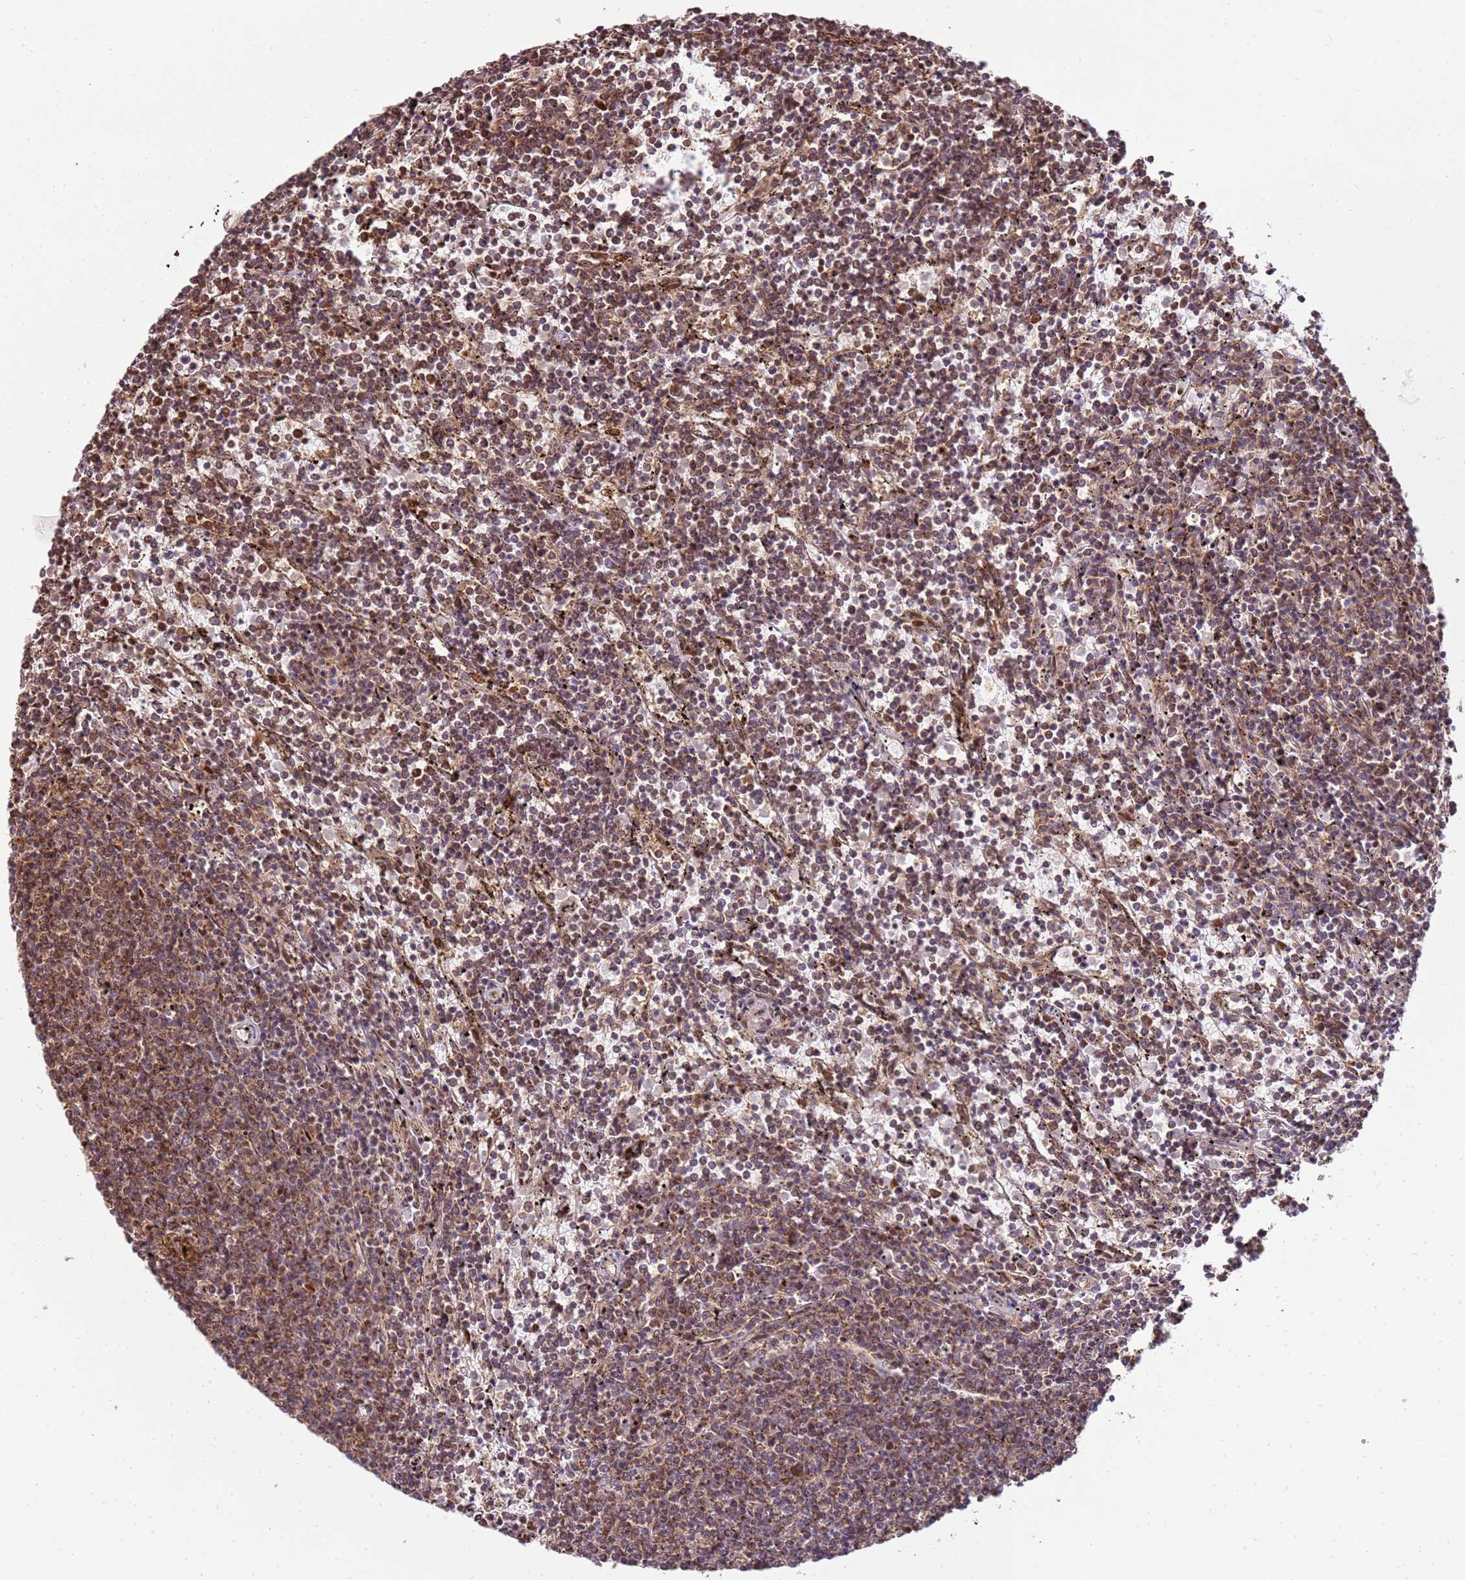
{"staining": {"intensity": "moderate", "quantity": "25%-75%", "location": "nuclear"}, "tissue": "lymphoma", "cell_type": "Tumor cells", "image_type": "cancer", "snomed": [{"axis": "morphology", "description": "Malignant lymphoma, non-Hodgkin's type, Low grade"}, {"axis": "topography", "description": "Spleen"}], "caption": "Protein positivity by immunohistochemistry demonstrates moderate nuclear expression in about 25%-75% of tumor cells in lymphoma.", "gene": "PEX14", "patient": {"sex": "female", "age": 50}}